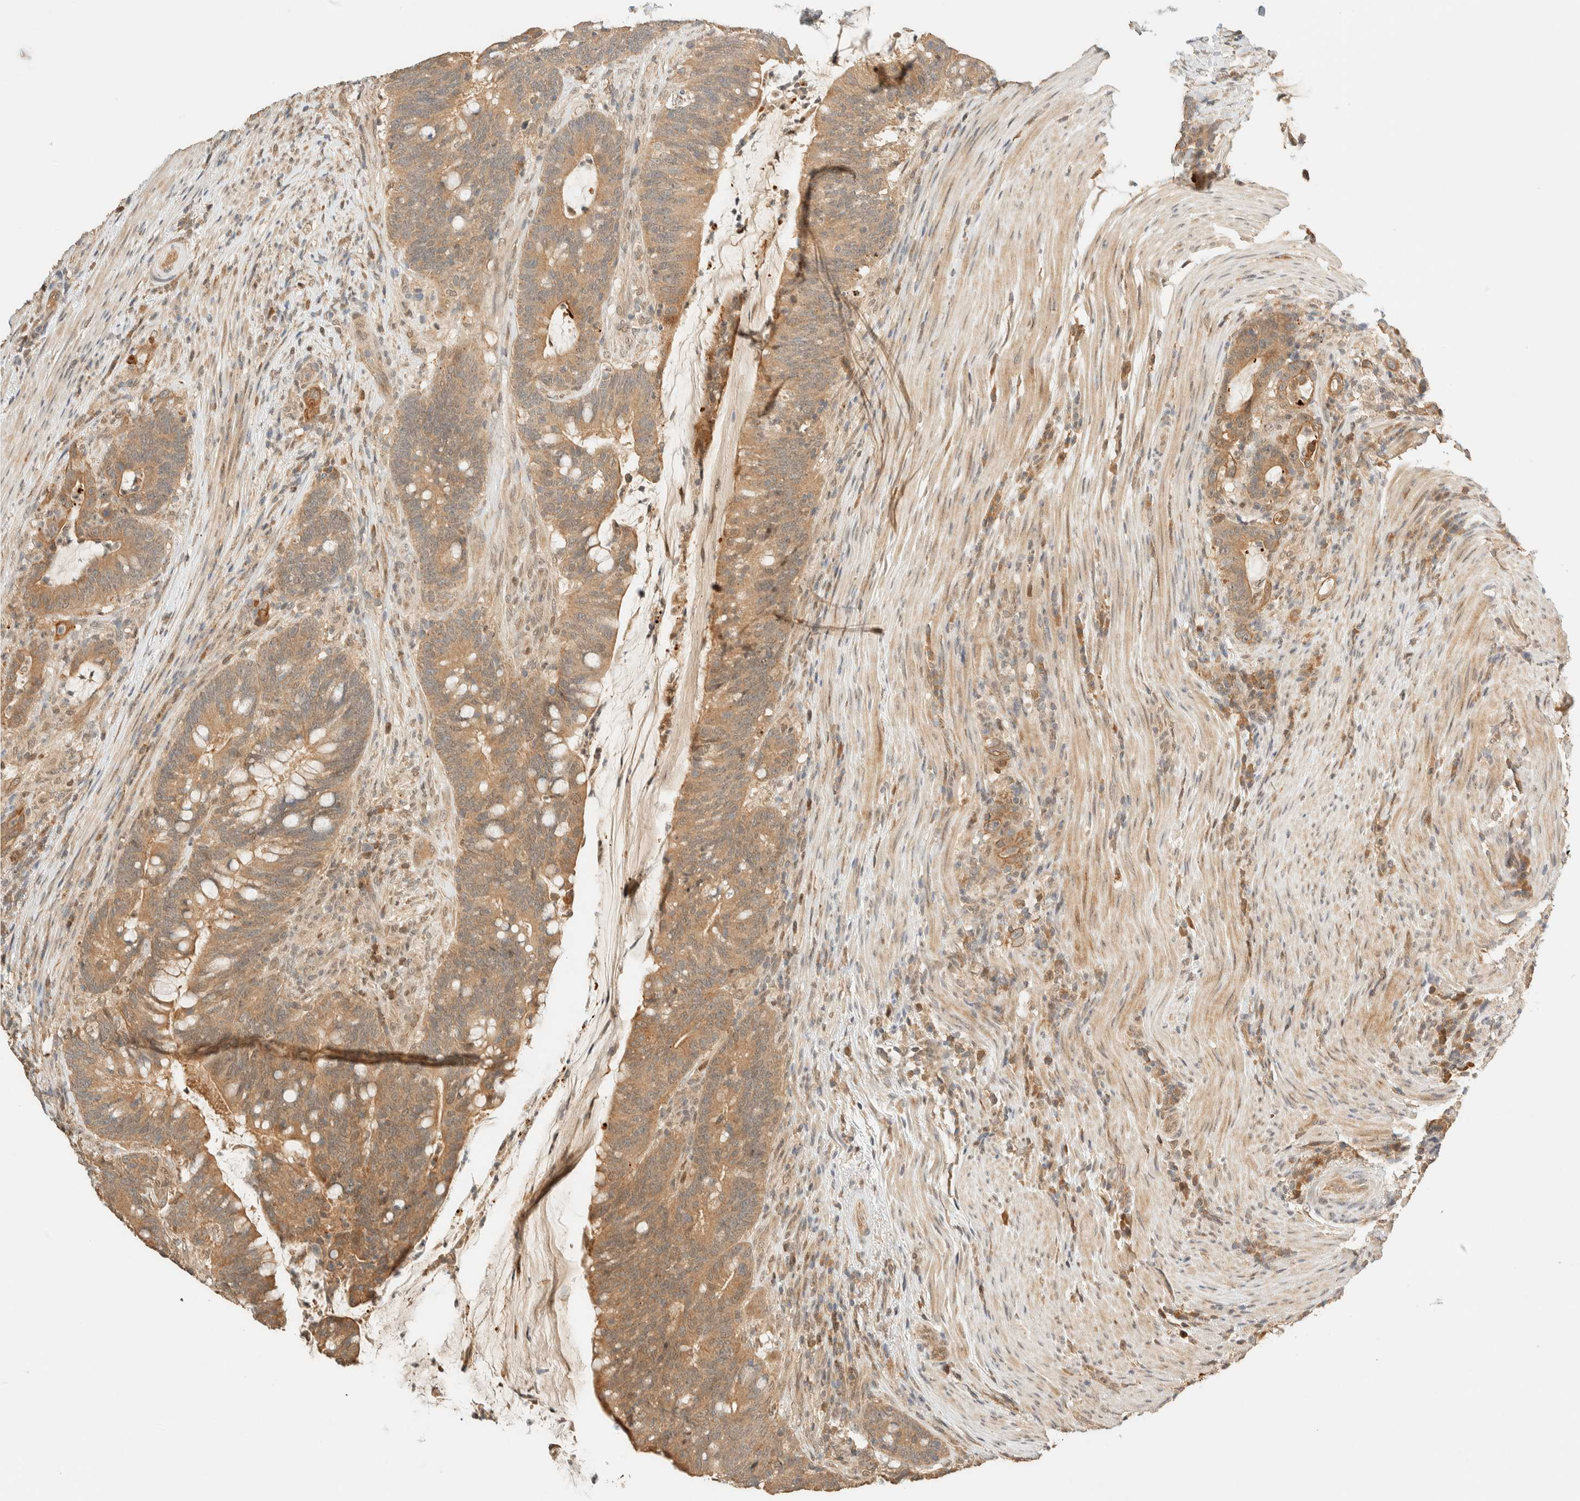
{"staining": {"intensity": "moderate", "quantity": ">75%", "location": "cytoplasmic/membranous"}, "tissue": "colorectal cancer", "cell_type": "Tumor cells", "image_type": "cancer", "snomed": [{"axis": "morphology", "description": "Adenocarcinoma, NOS"}, {"axis": "topography", "description": "Colon"}], "caption": "Adenocarcinoma (colorectal) tissue exhibits moderate cytoplasmic/membranous positivity in about >75% of tumor cells, visualized by immunohistochemistry.", "gene": "ZBTB34", "patient": {"sex": "female", "age": 66}}